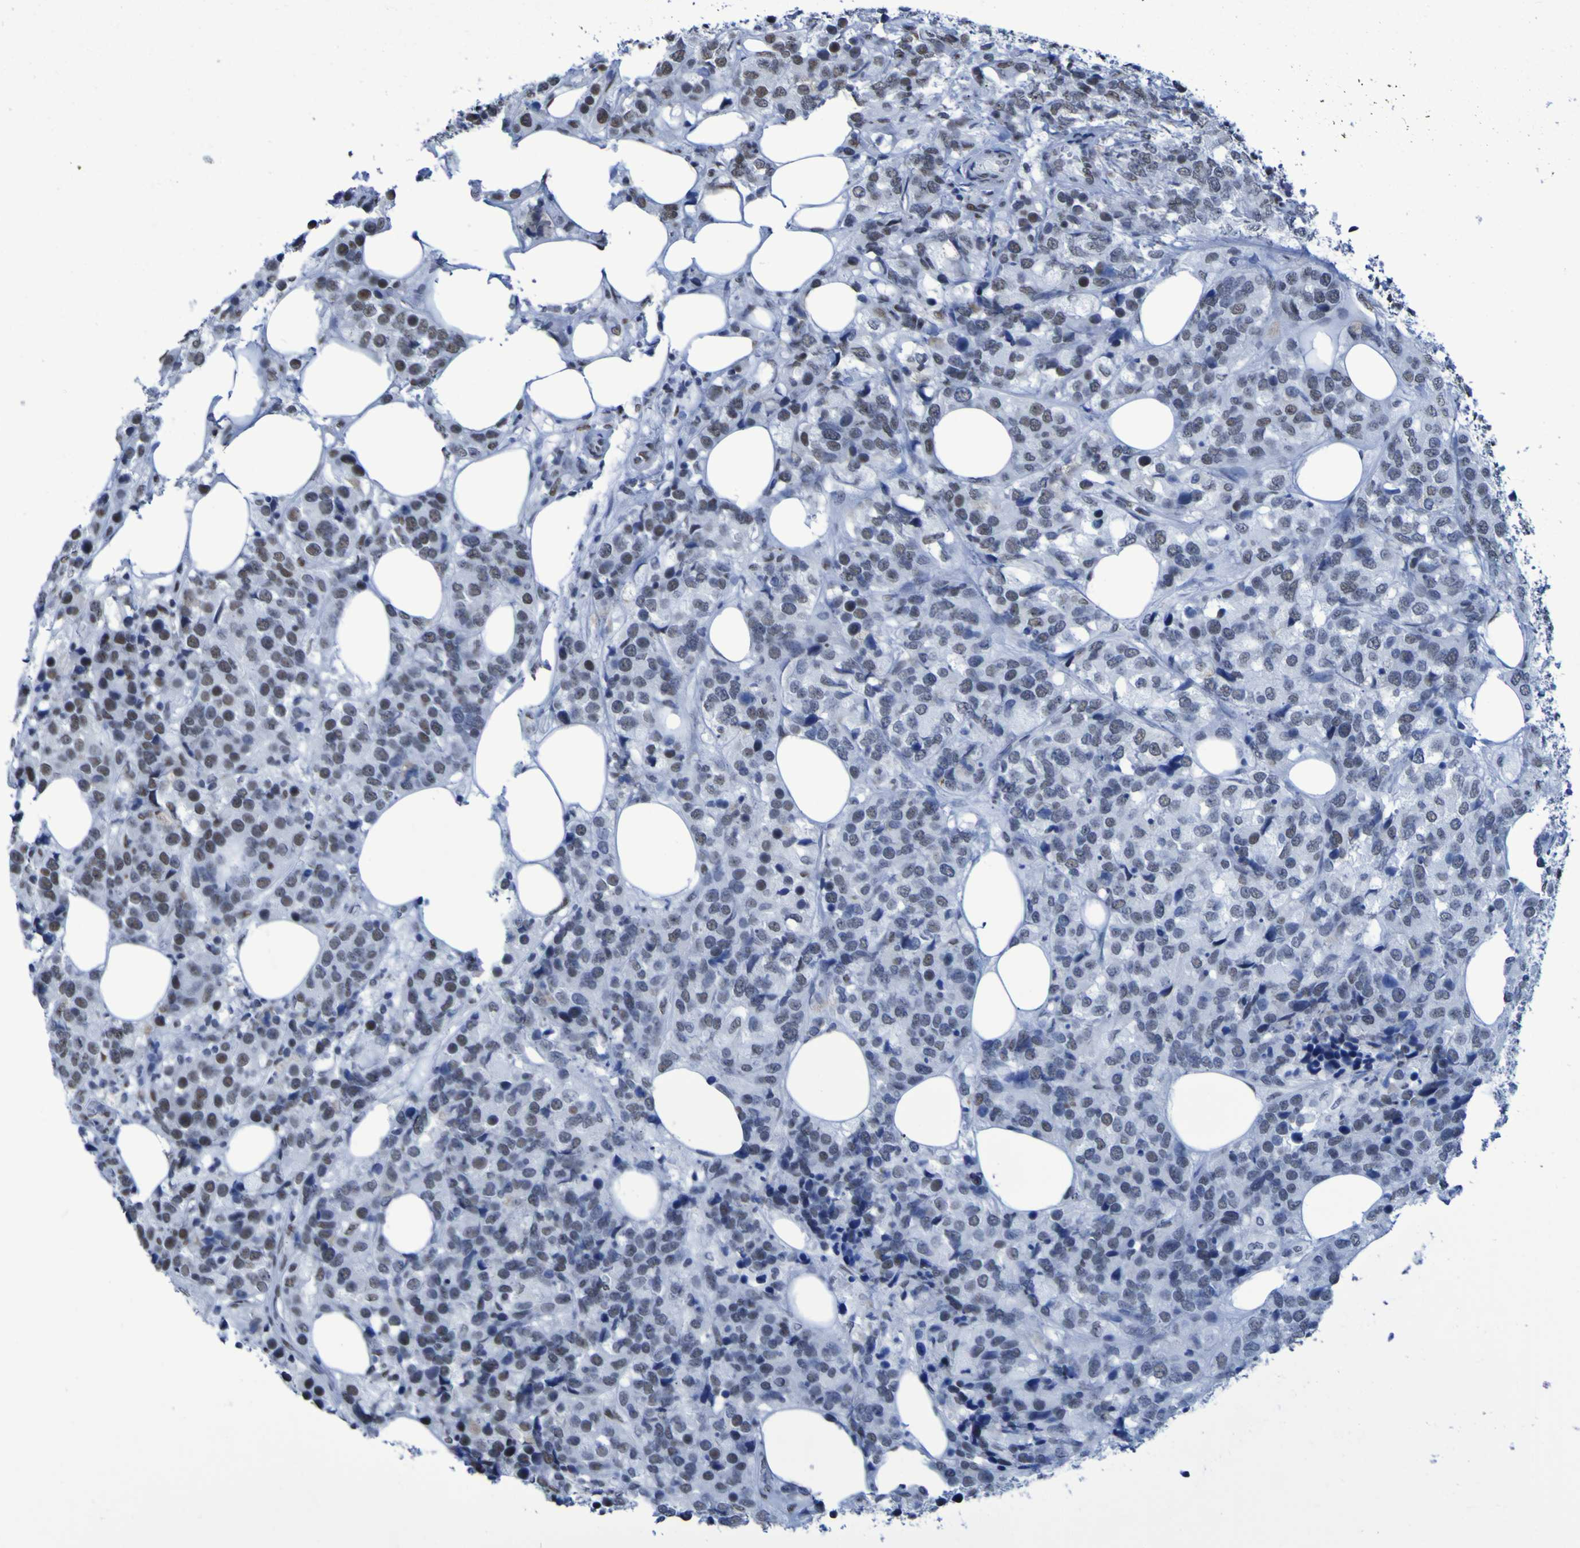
{"staining": {"intensity": "moderate", "quantity": "25%-75%", "location": "nuclear"}, "tissue": "breast cancer", "cell_type": "Tumor cells", "image_type": "cancer", "snomed": [{"axis": "morphology", "description": "Lobular carcinoma"}, {"axis": "topography", "description": "Breast"}], "caption": "Protein expression analysis of human breast cancer (lobular carcinoma) reveals moderate nuclear expression in about 25%-75% of tumor cells. (Brightfield microscopy of DAB IHC at high magnification).", "gene": "HNRNPR", "patient": {"sex": "female", "age": 59}}